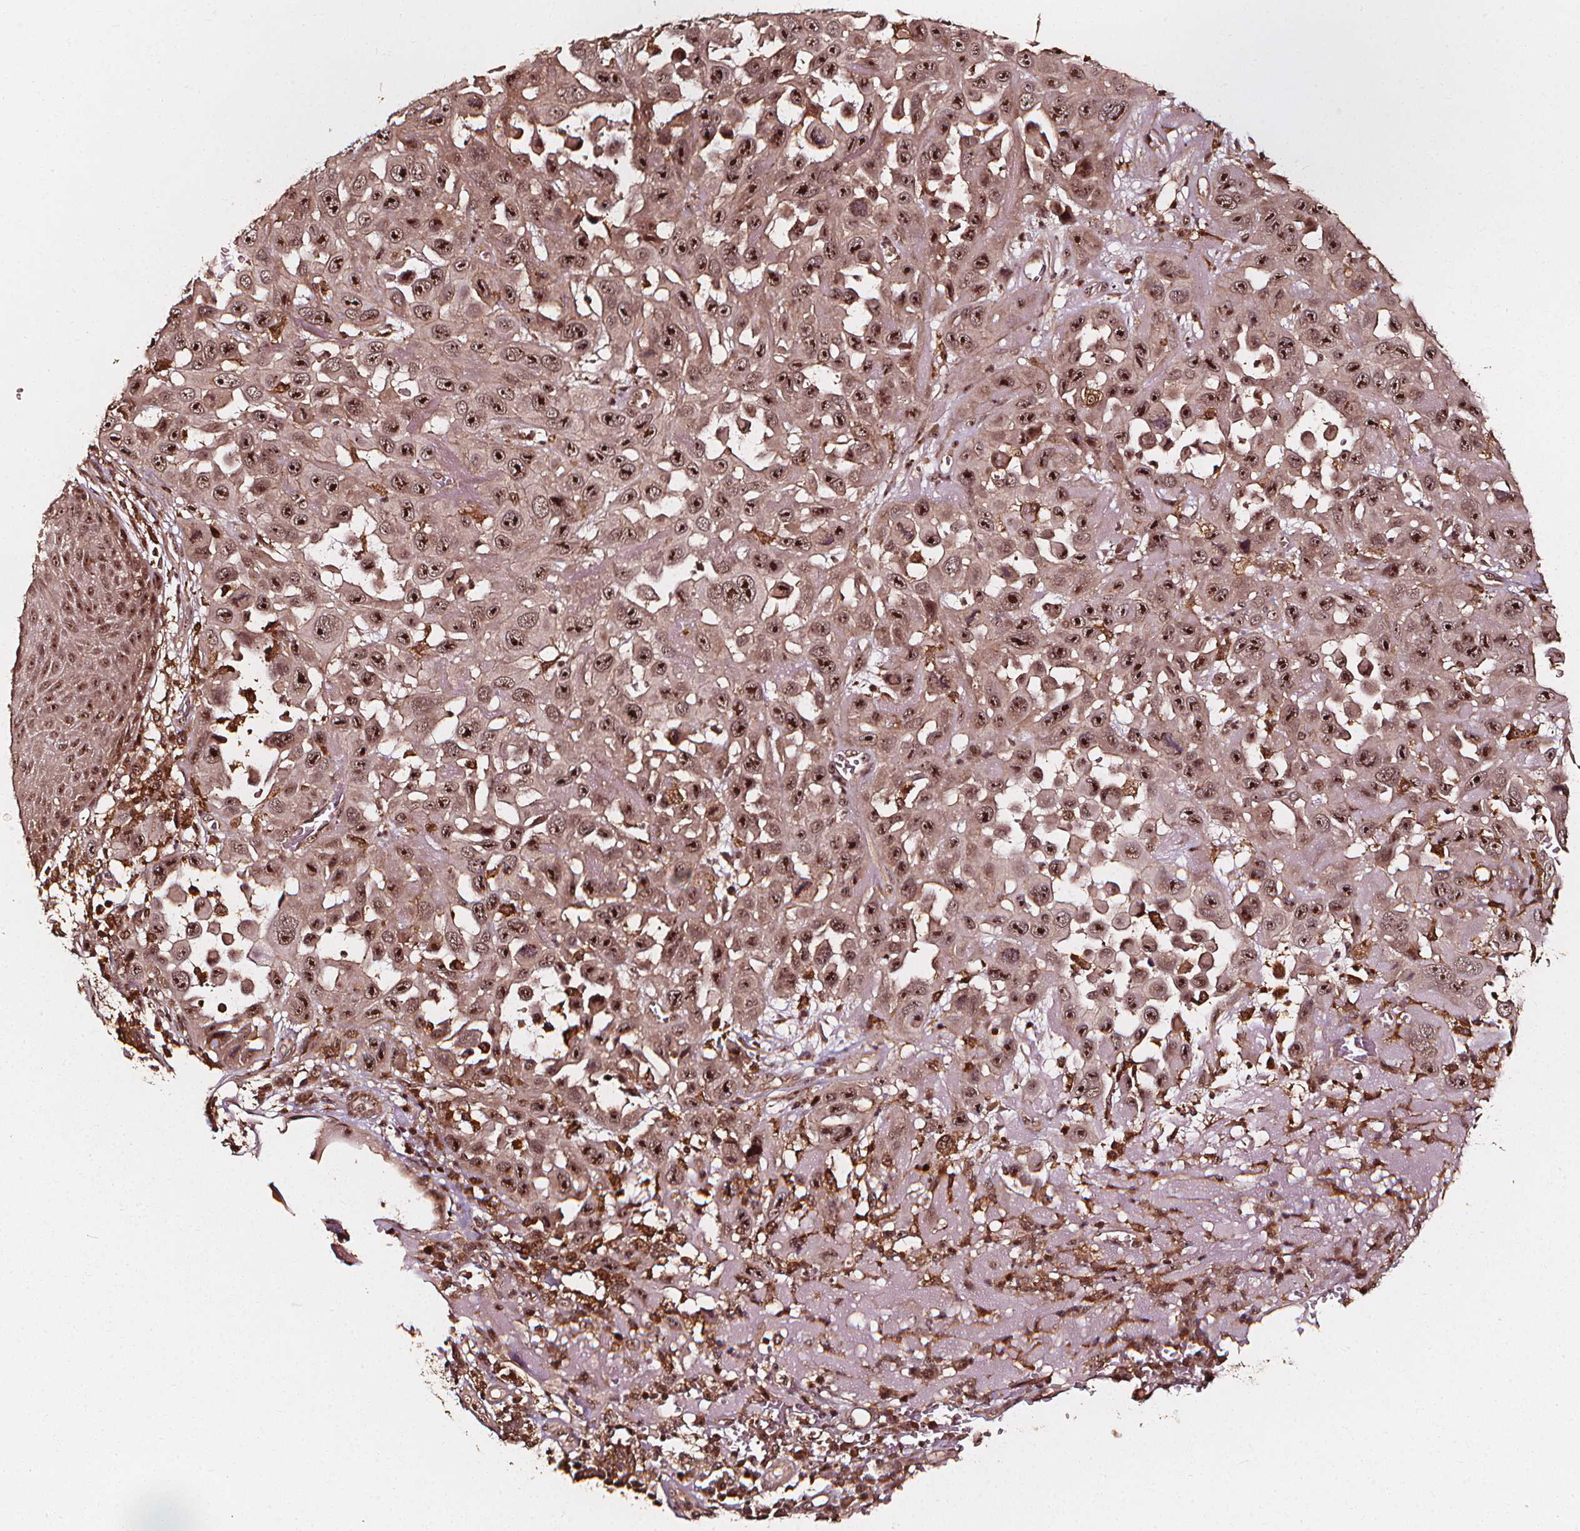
{"staining": {"intensity": "moderate", "quantity": ">75%", "location": "cytoplasmic/membranous,nuclear"}, "tissue": "skin cancer", "cell_type": "Tumor cells", "image_type": "cancer", "snomed": [{"axis": "morphology", "description": "Squamous cell carcinoma, NOS"}, {"axis": "topography", "description": "Skin"}], "caption": "This histopathology image displays immunohistochemistry (IHC) staining of skin cancer (squamous cell carcinoma), with medium moderate cytoplasmic/membranous and nuclear staining in approximately >75% of tumor cells.", "gene": "EXOSC9", "patient": {"sex": "male", "age": 81}}